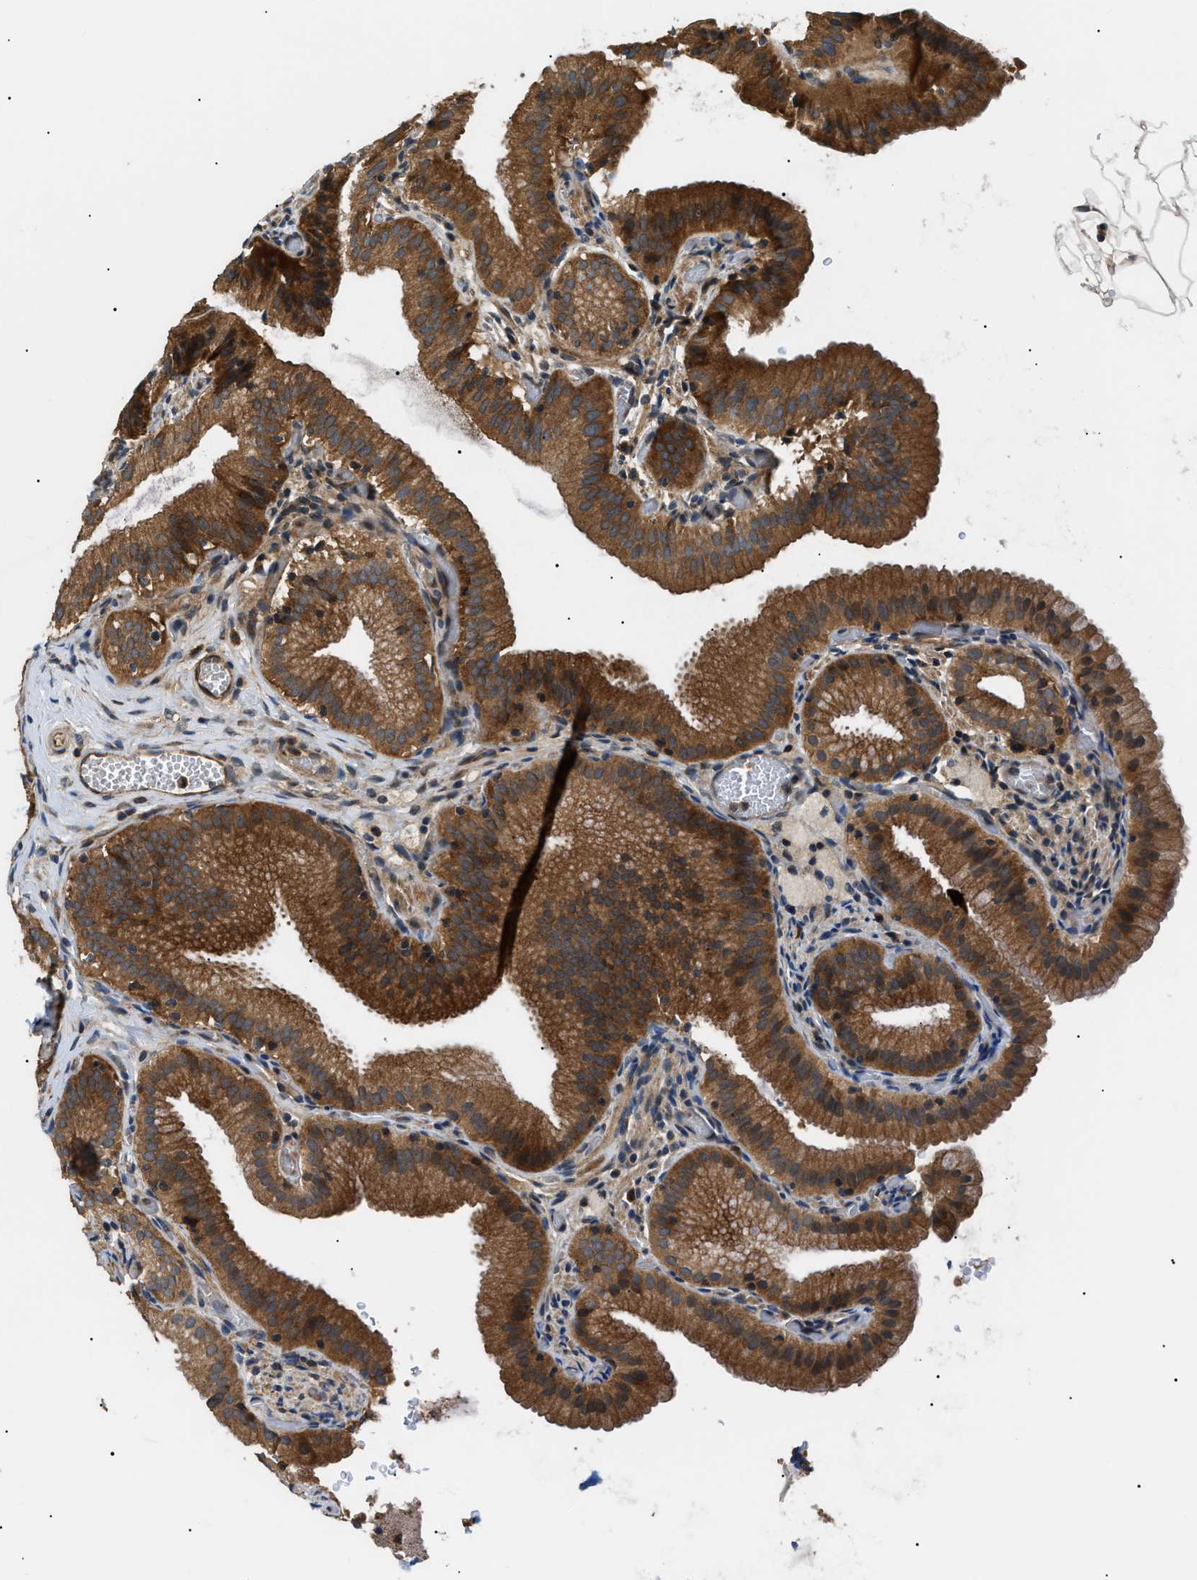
{"staining": {"intensity": "strong", "quantity": ">75%", "location": "cytoplasmic/membranous"}, "tissue": "gallbladder", "cell_type": "Glandular cells", "image_type": "normal", "snomed": [{"axis": "morphology", "description": "Normal tissue, NOS"}, {"axis": "topography", "description": "Gallbladder"}], "caption": "IHC histopathology image of benign gallbladder stained for a protein (brown), which displays high levels of strong cytoplasmic/membranous expression in about >75% of glandular cells.", "gene": "SRPK1", "patient": {"sex": "male", "age": 54}}